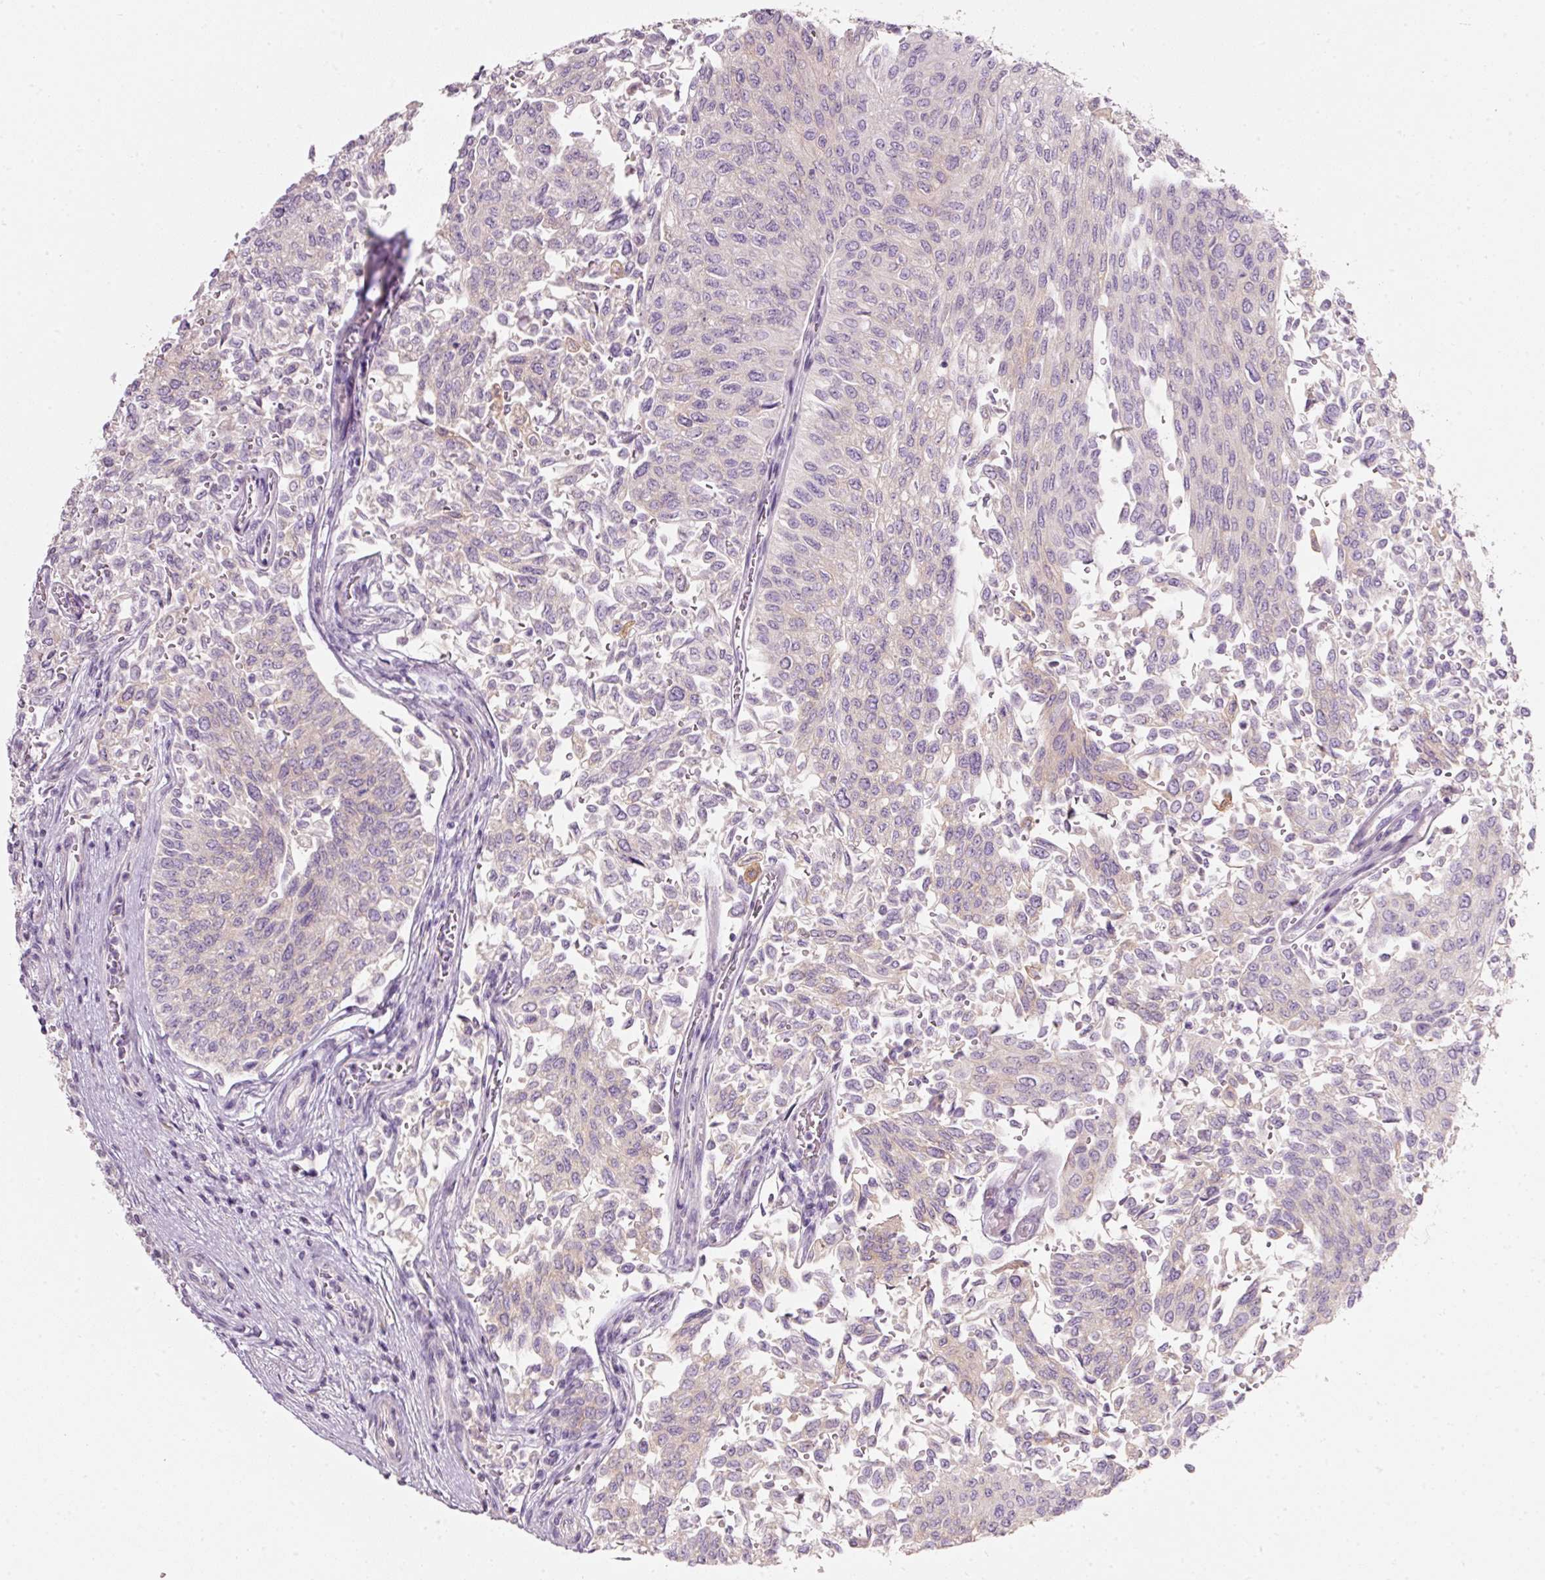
{"staining": {"intensity": "negative", "quantity": "none", "location": "none"}, "tissue": "urothelial cancer", "cell_type": "Tumor cells", "image_type": "cancer", "snomed": [{"axis": "morphology", "description": "Urothelial carcinoma, NOS"}, {"axis": "topography", "description": "Urinary bladder"}], "caption": "Urothelial cancer was stained to show a protein in brown. There is no significant expression in tumor cells. (IHC, brightfield microscopy, high magnification).", "gene": "PDXDC1", "patient": {"sex": "male", "age": 59}}